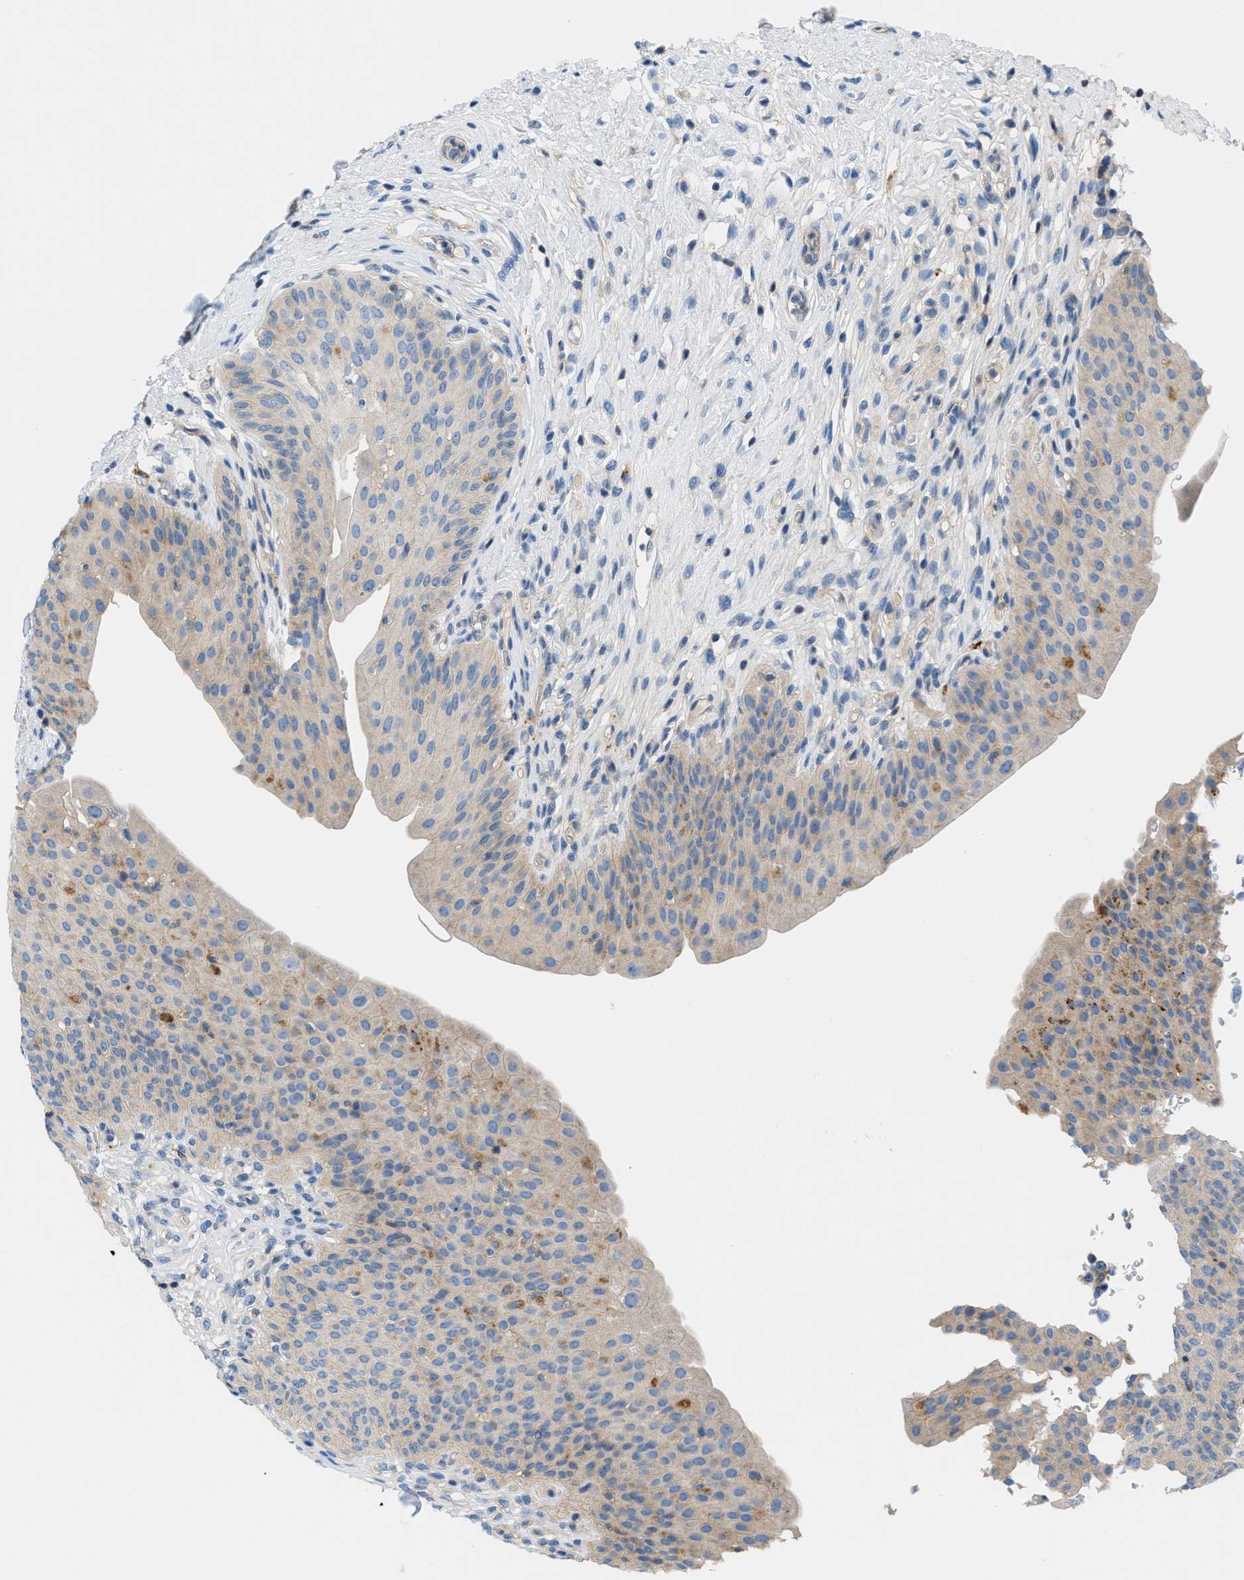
{"staining": {"intensity": "weak", "quantity": ">75%", "location": "cytoplasmic/membranous"}, "tissue": "urinary bladder", "cell_type": "Urothelial cells", "image_type": "normal", "snomed": [{"axis": "morphology", "description": "Normal tissue, NOS"}, {"axis": "topography", "description": "Urinary bladder"}], "caption": "Protein expression analysis of unremarkable human urinary bladder reveals weak cytoplasmic/membranous positivity in about >75% of urothelial cells.", "gene": "ORAI1", "patient": {"sex": "male", "age": 46}}